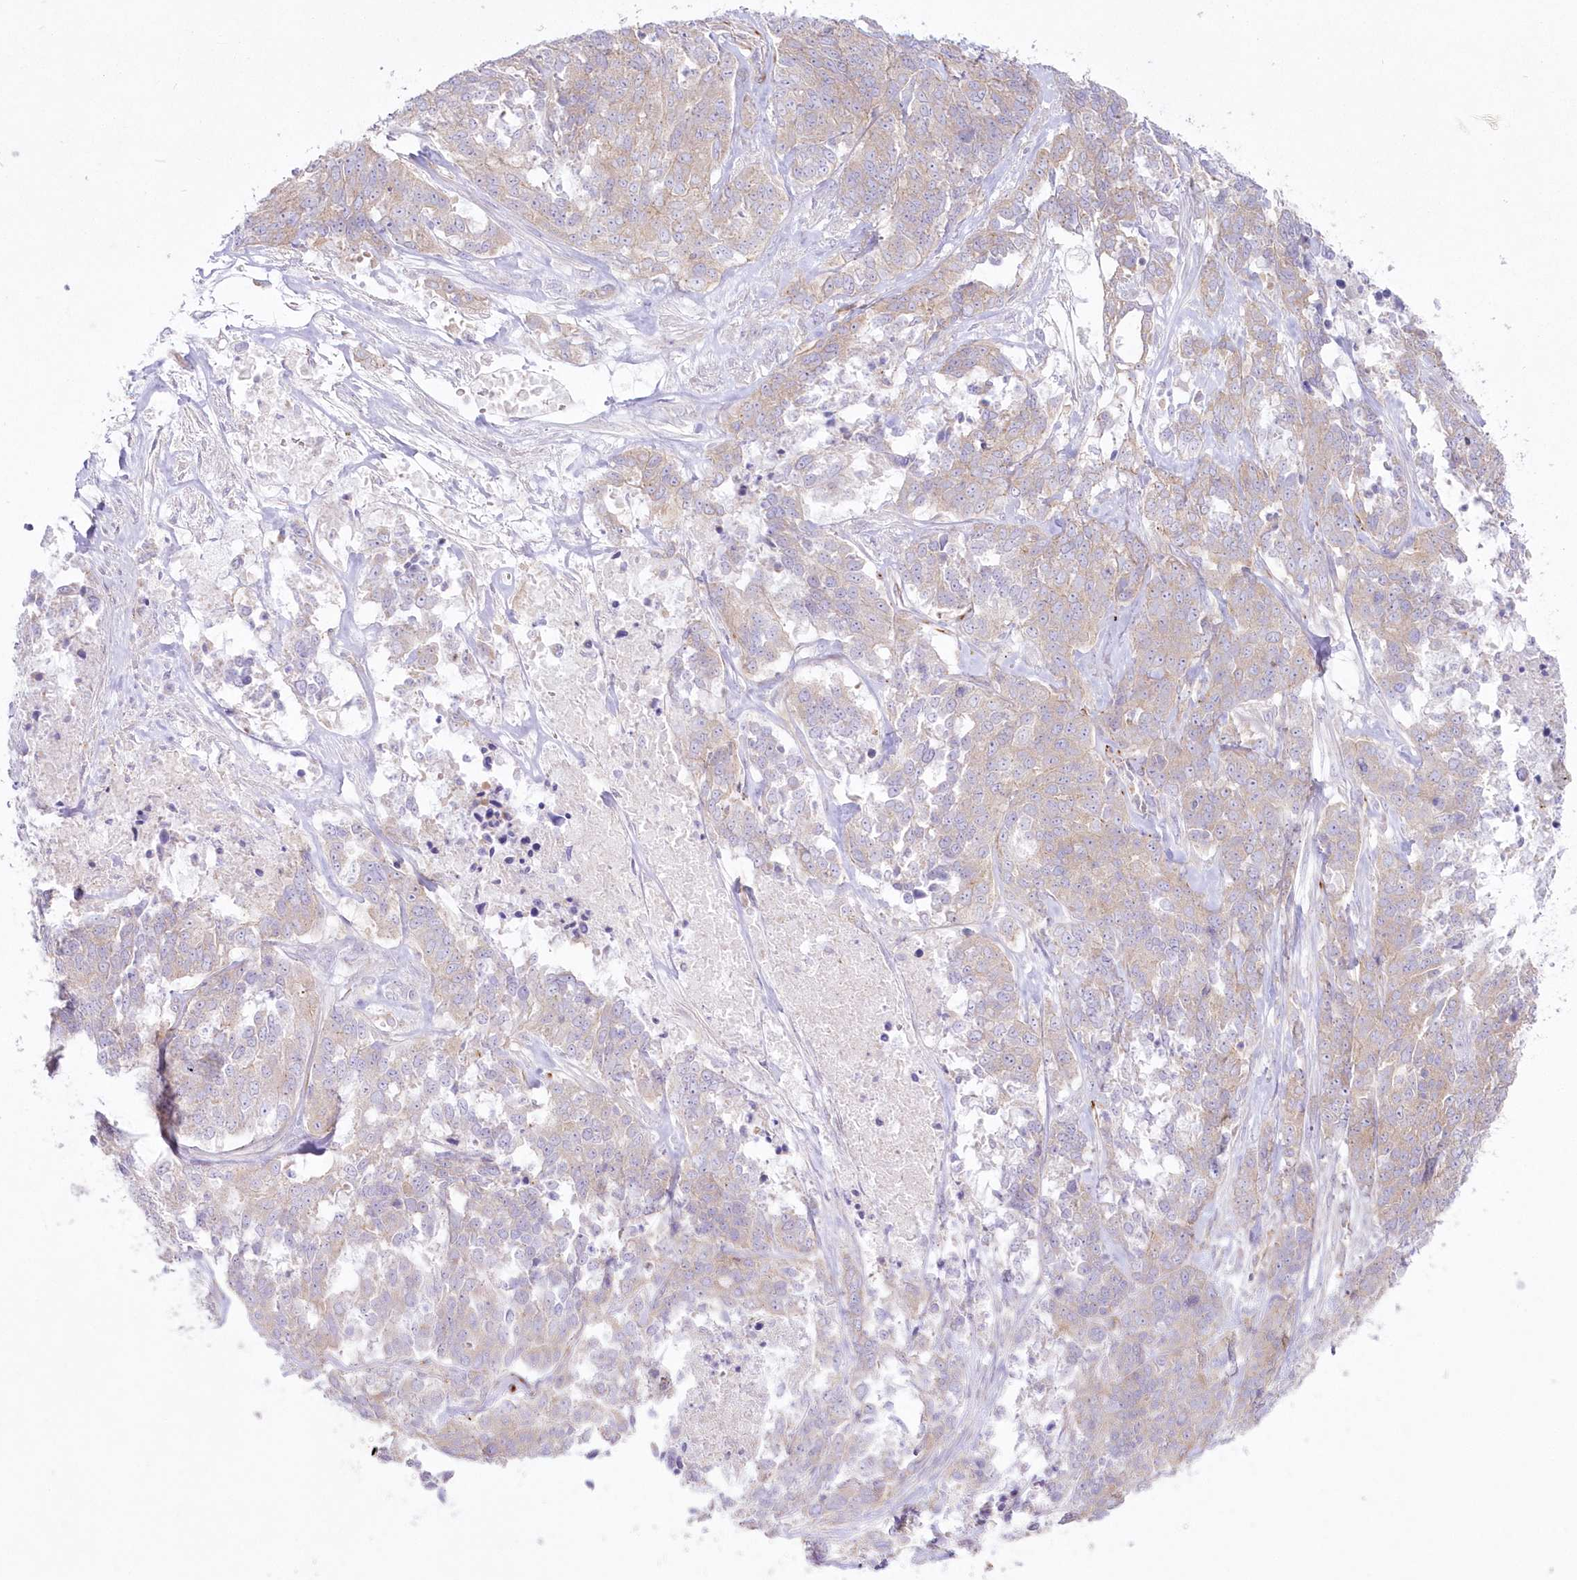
{"staining": {"intensity": "weak", "quantity": ">75%", "location": "cytoplasmic/membranous"}, "tissue": "ovarian cancer", "cell_type": "Tumor cells", "image_type": "cancer", "snomed": [{"axis": "morphology", "description": "Cystadenocarcinoma, serous, NOS"}, {"axis": "topography", "description": "Ovary"}], "caption": "About >75% of tumor cells in ovarian serous cystadenocarcinoma display weak cytoplasmic/membranous protein positivity as visualized by brown immunohistochemical staining.", "gene": "ZNF843", "patient": {"sex": "female", "age": 44}}